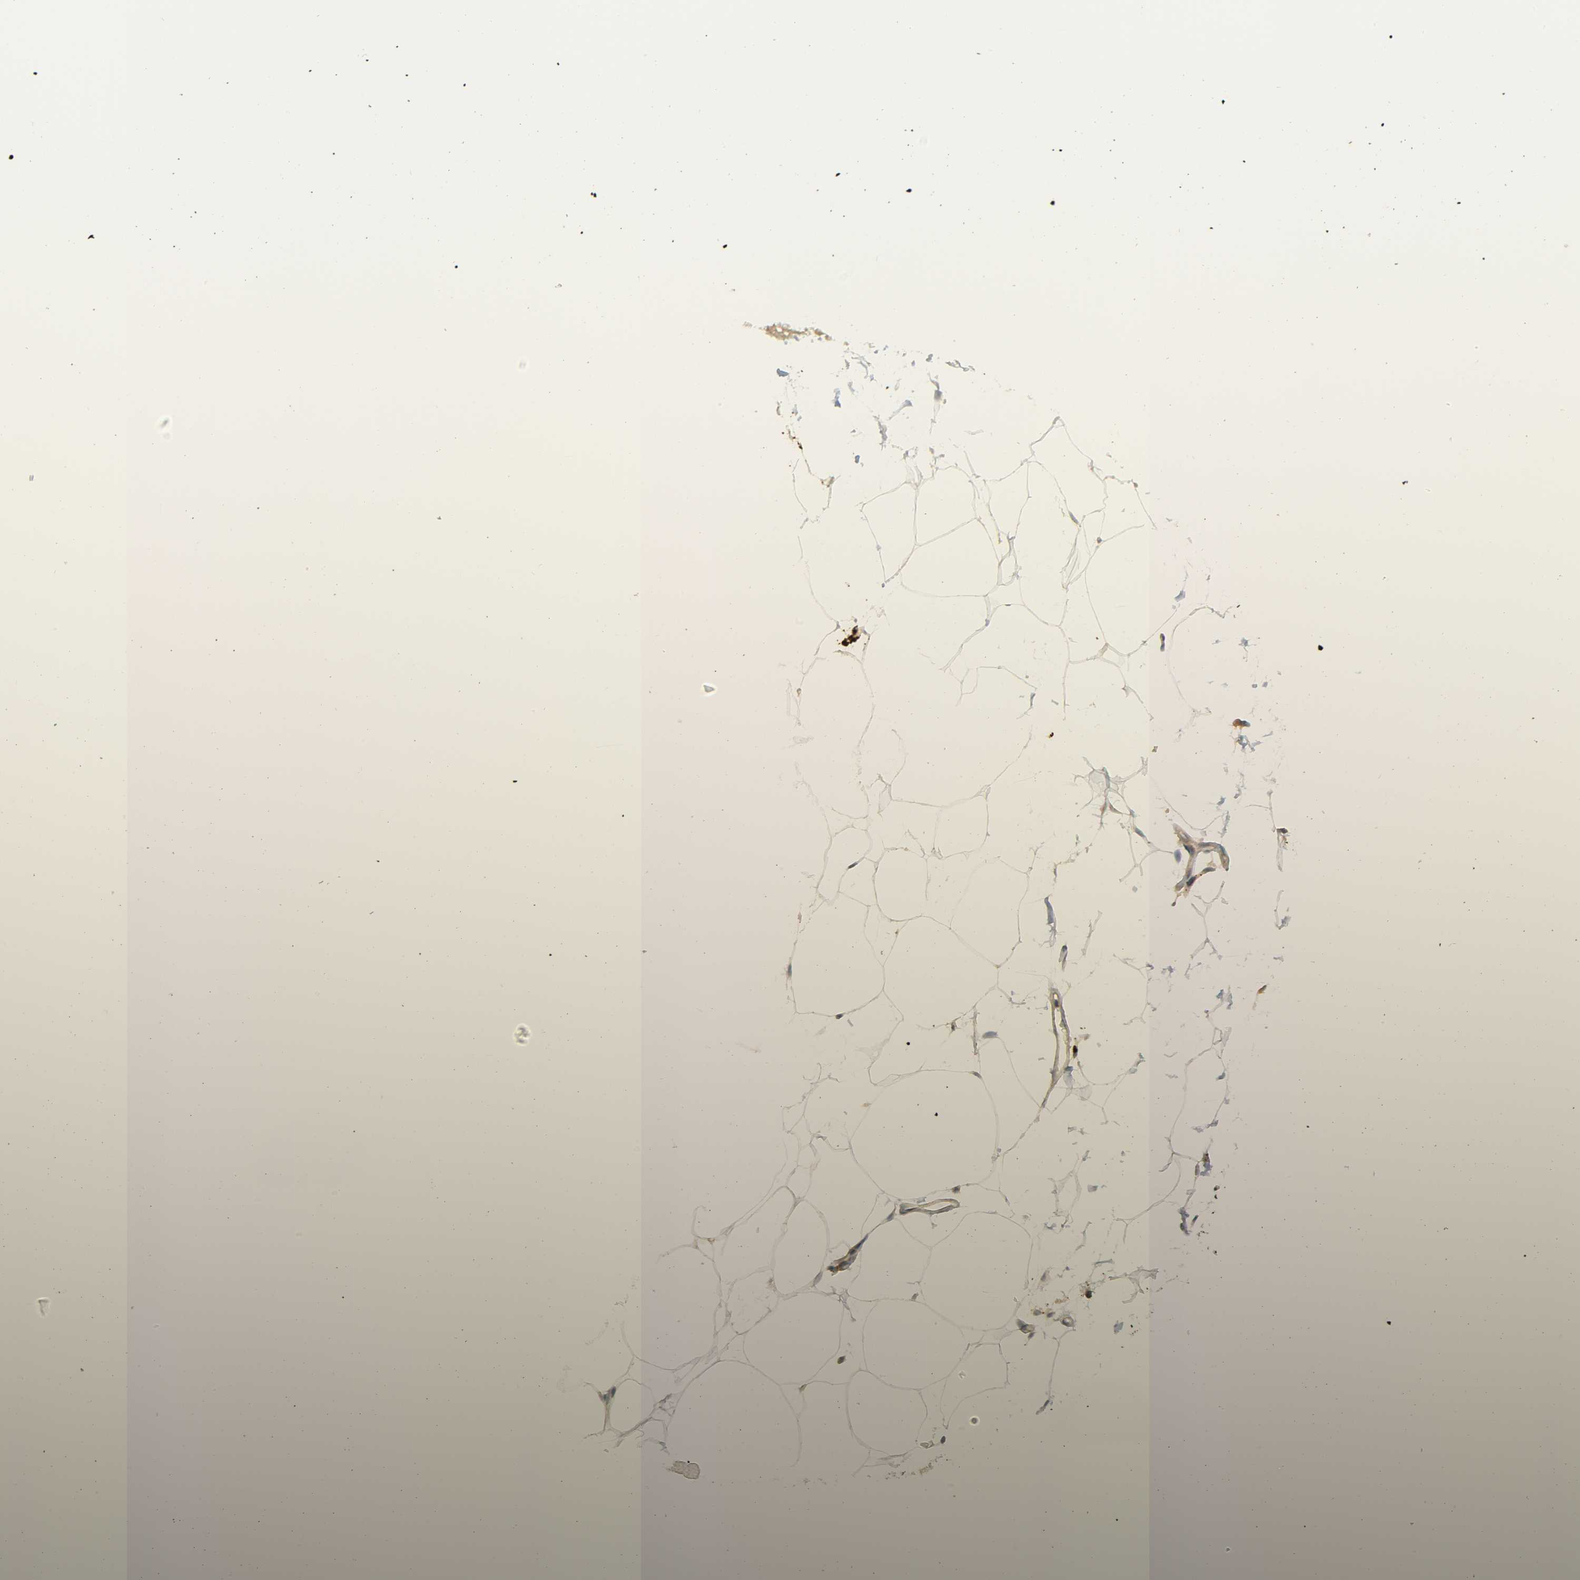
{"staining": {"intensity": "negative", "quantity": "none", "location": "none"}, "tissue": "adipose tissue", "cell_type": "Adipocytes", "image_type": "normal", "snomed": [{"axis": "morphology", "description": "Normal tissue, NOS"}, {"axis": "morphology", "description": "Duct carcinoma"}, {"axis": "topography", "description": "Breast"}, {"axis": "topography", "description": "Adipose tissue"}], "caption": "High power microscopy image of an IHC micrograph of unremarkable adipose tissue, revealing no significant positivity in adipocytes. The staining was performed using DAB to visualize the protein expression in brown, while the nuclei were stained in blue with hematoxylin (Magnification: 20x).", "gene": "LIMCH1", "patient": {"sex": "female", "age": 37}}